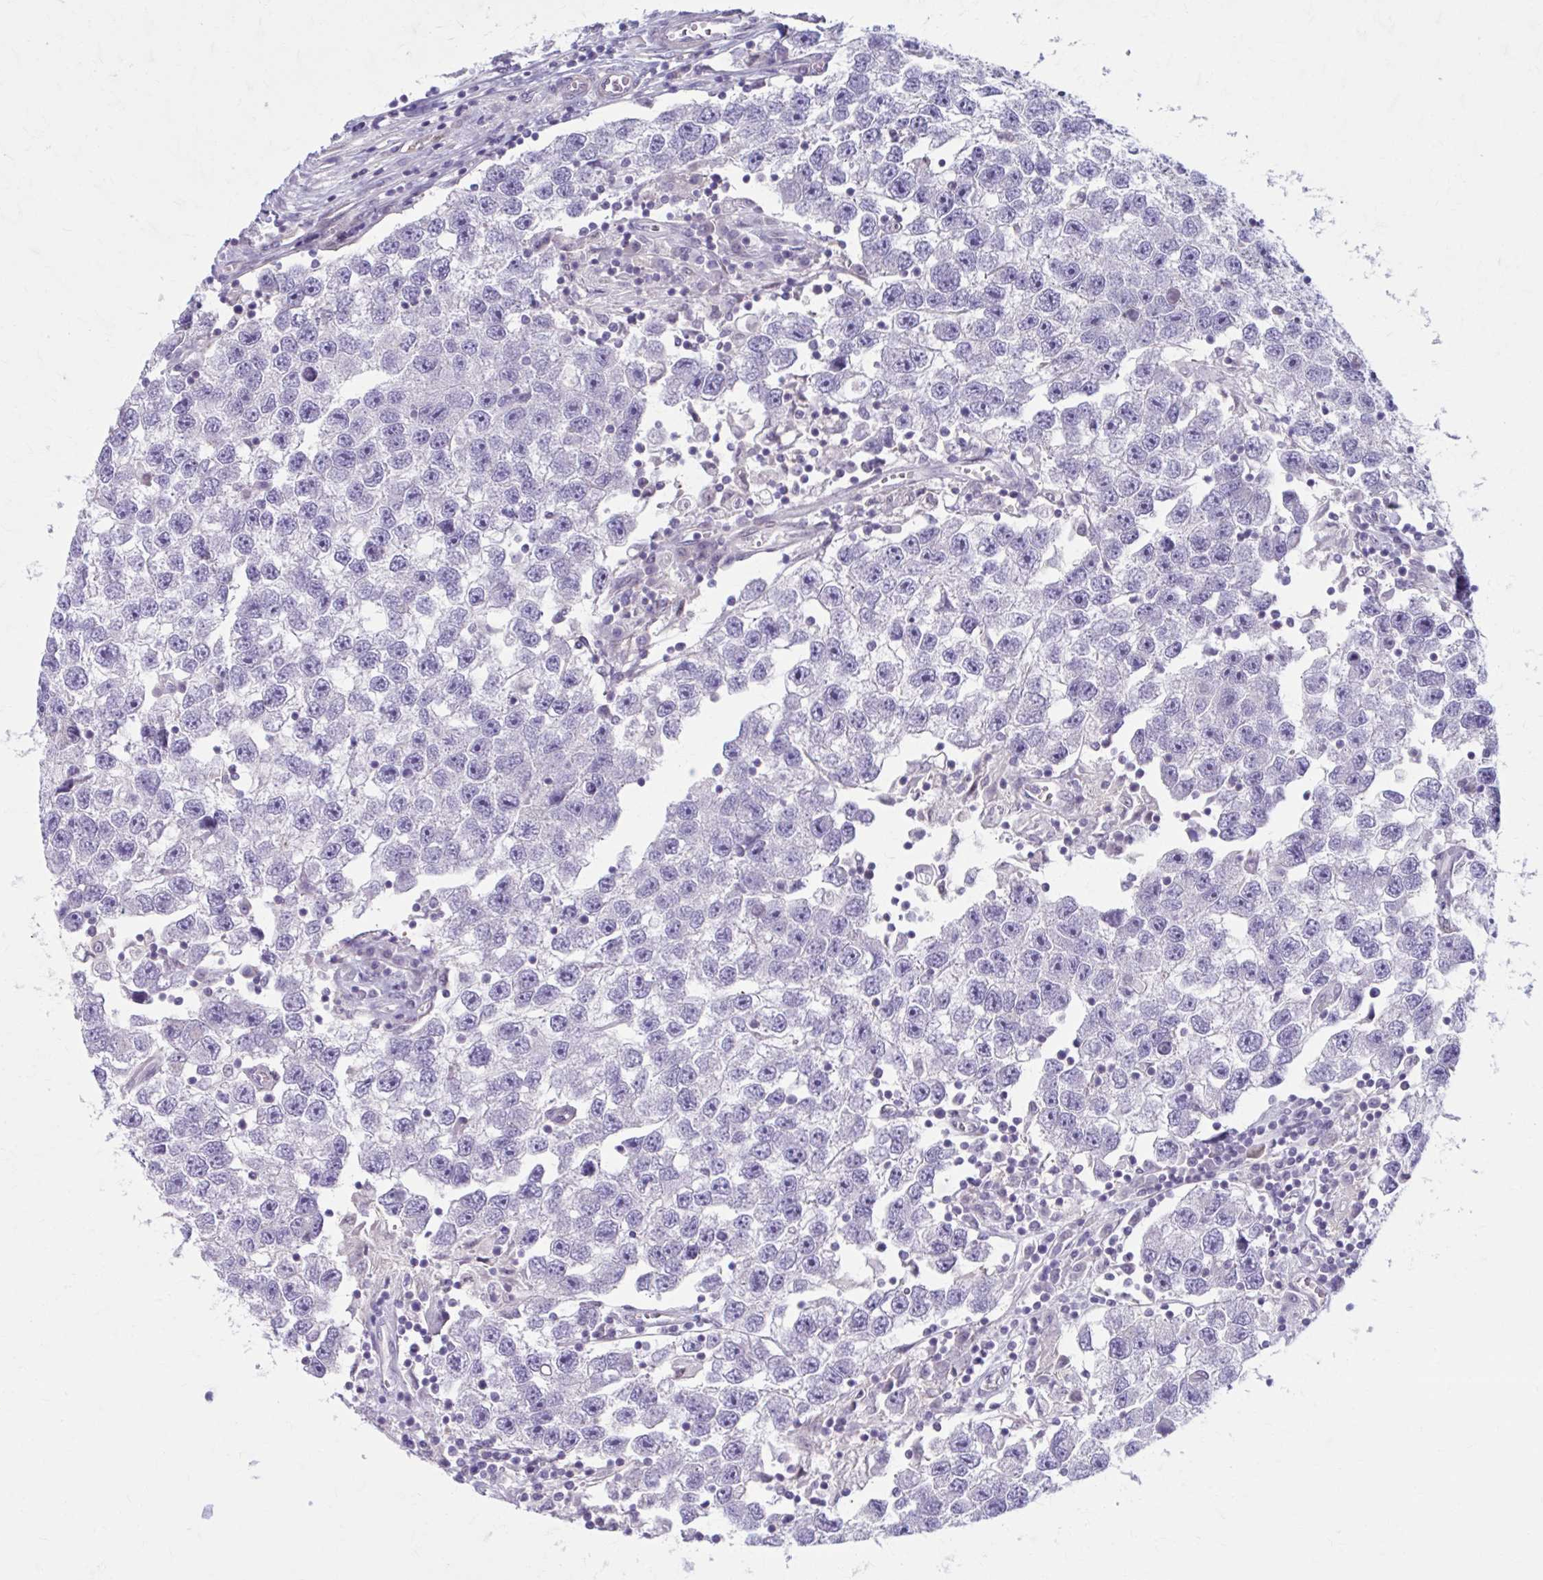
{"staining": {"intensity": "negative", "quantity": "none", "location": "none"}, "tissue": "testis cancer", "cell_type": "Tumor cells", "image_type": "cancer", "snomed": [{"axis": "morphology", "description": "Seminoma, NOS"}, {"axis": "topography", "description": "Testis"}], "caption": "This is an IHC photomicrograph of seminoma (testis). There is no expression in tumor cells.", "gene": "CHST3", "patient": {"sex": "male", "age": 26}}